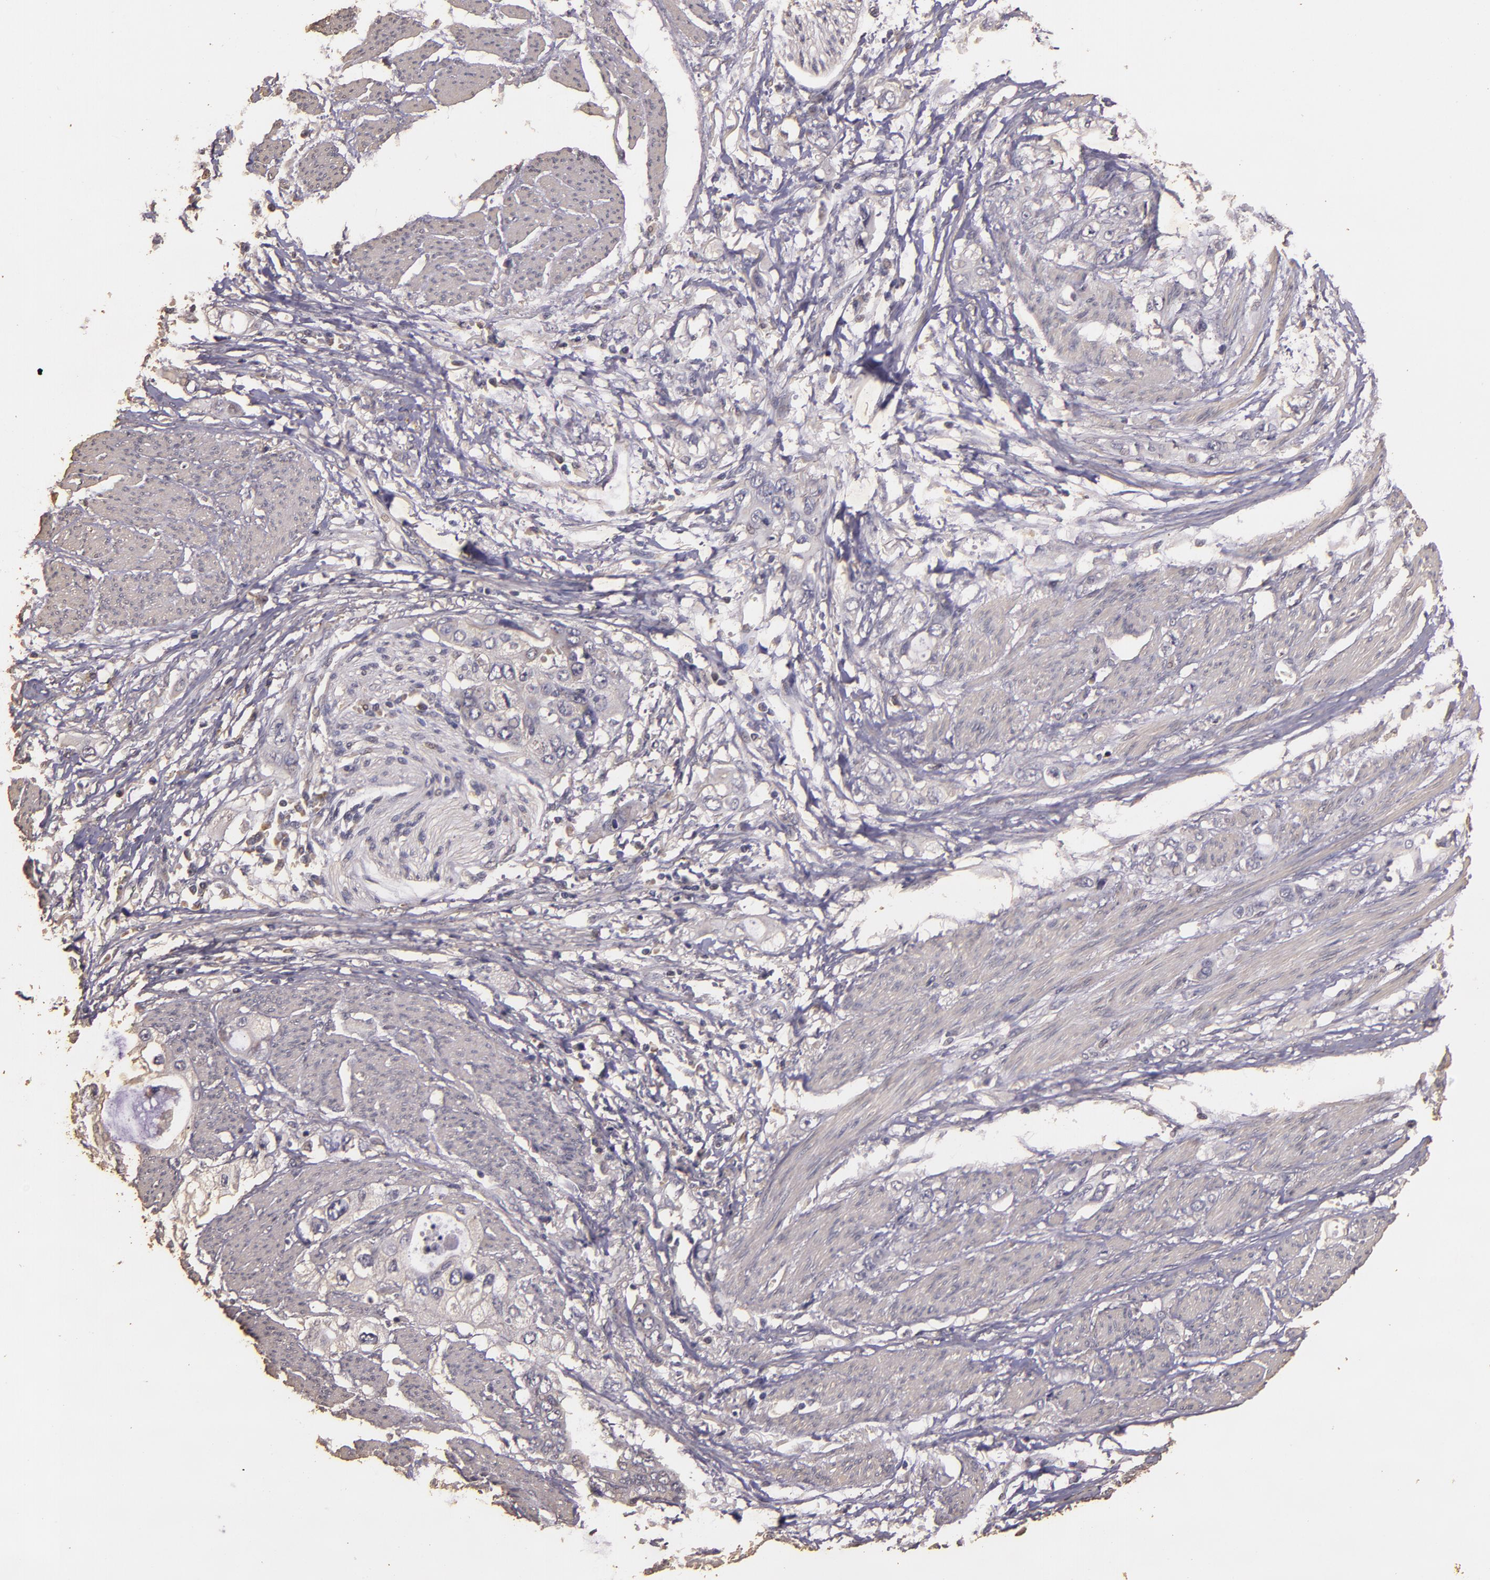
{"staining": {"intensity": "negative", "quantity": "none", "location": "none"}, "tissue": "stomach cancer", "cell_type": "Tumor cells", "image_type": "cancer", "snomed": [{"axis": "morphology", "description": "Adenocarcinoma, NOS"}, {"axis": "topography", "description": "Stomach, upper"}], "caption": "Human adenocarcinoma (stomach) stained for a protein using immunohistochemistry (IHC) shows no positivity in tumor cells.", "gene": "BCL2L13", "patient": {"sex": "female", "age": 52}}